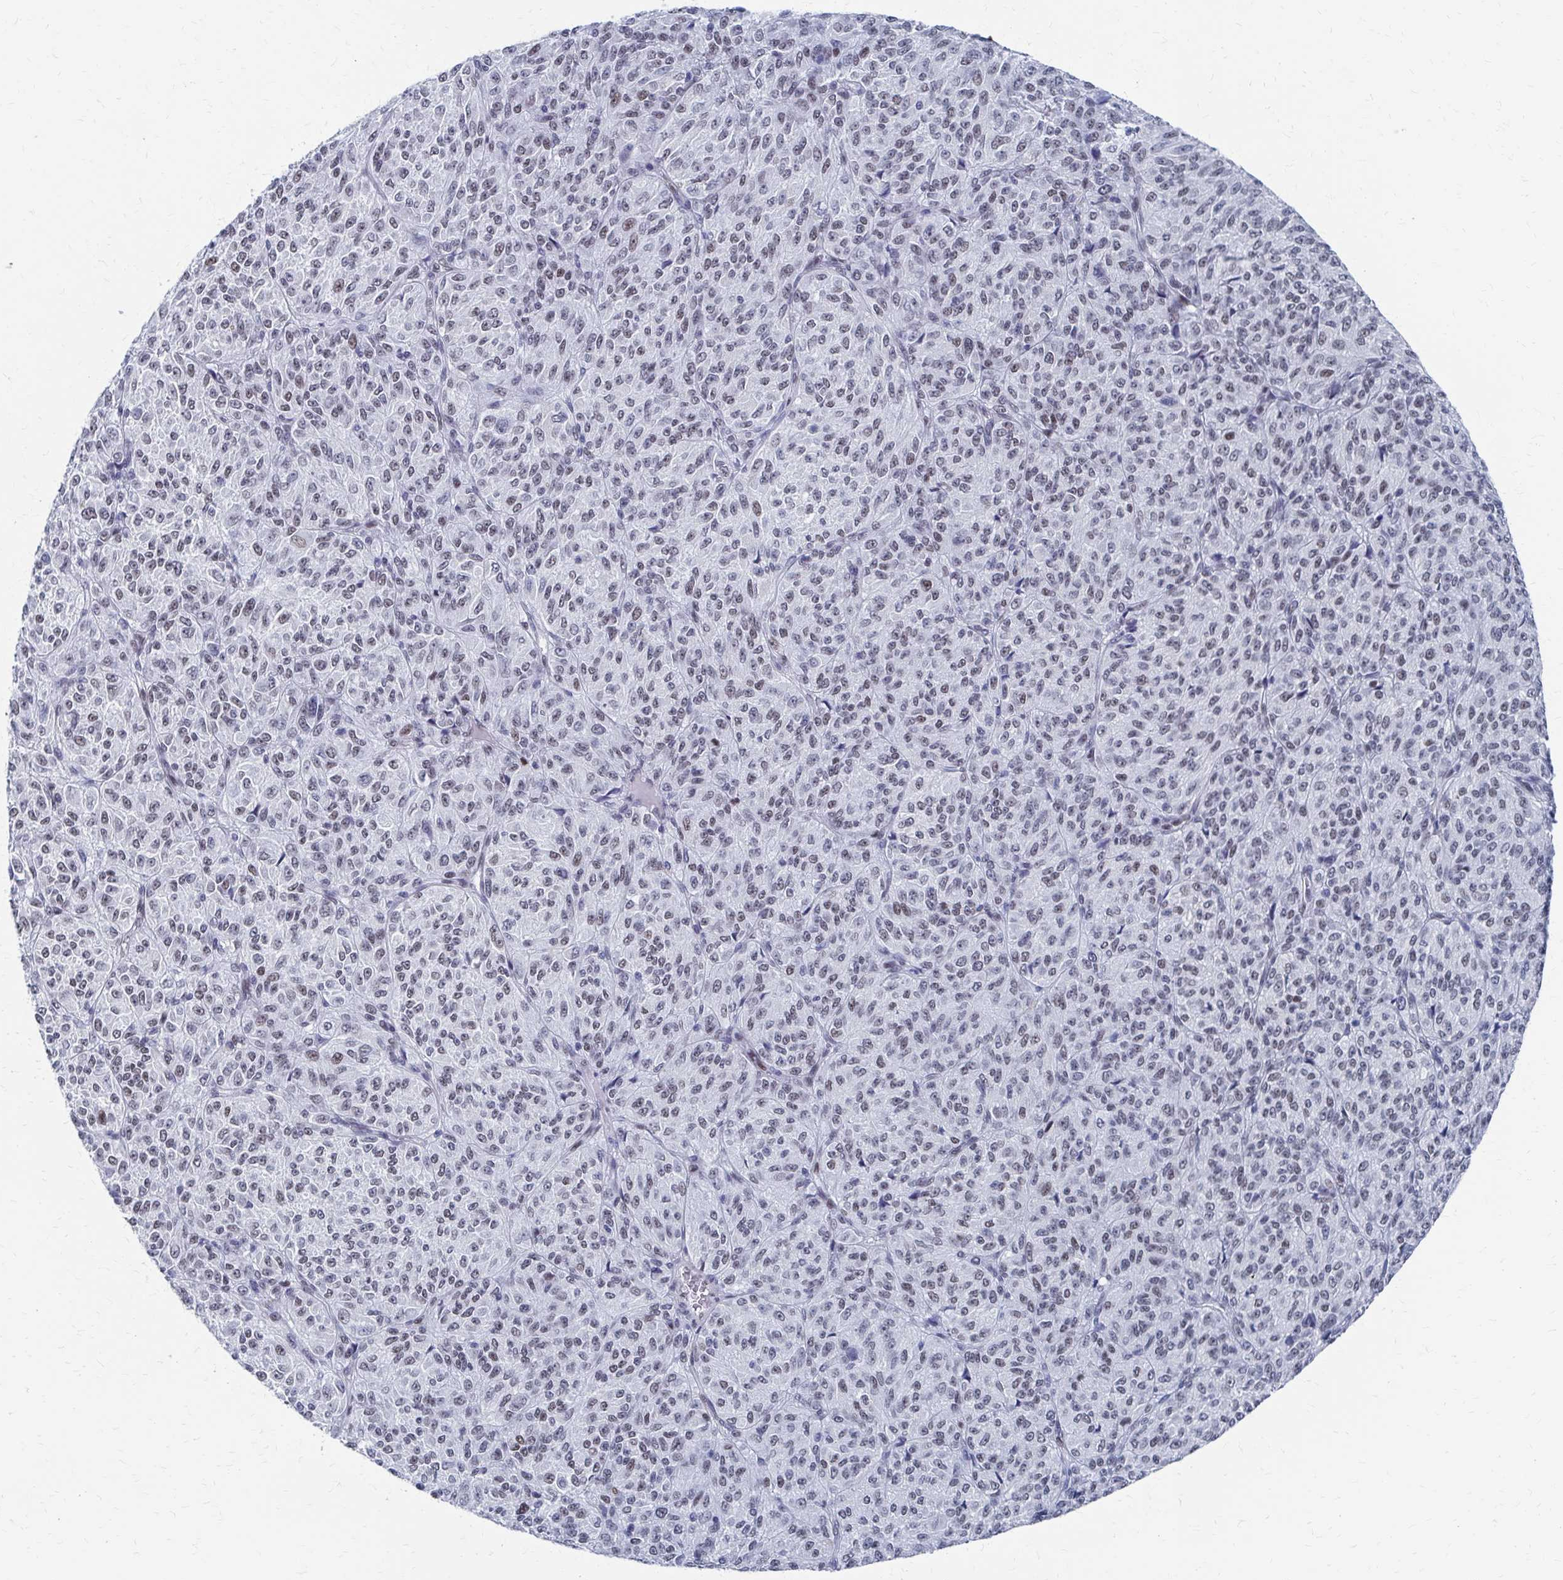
{"staining": {"intensity": "weak", "quantity": ">75%", "location": "nuclear"}, "tissue": "melanoma", "cell_type": "Tumor cells", "image_type": "cancer", "snomed": [{"axis": "morphology", "description": "Malignant melanoma, Metastatic site"}, {"axis": "topography", "description": "Brain"}], "caption": "Immunohistochemical staining of human melanoma demonstrates weak nuclear protein expression in about >75% of tumor cells.", "gene": "CDIN1", "patient": {"sex": "female", "age": 56}}